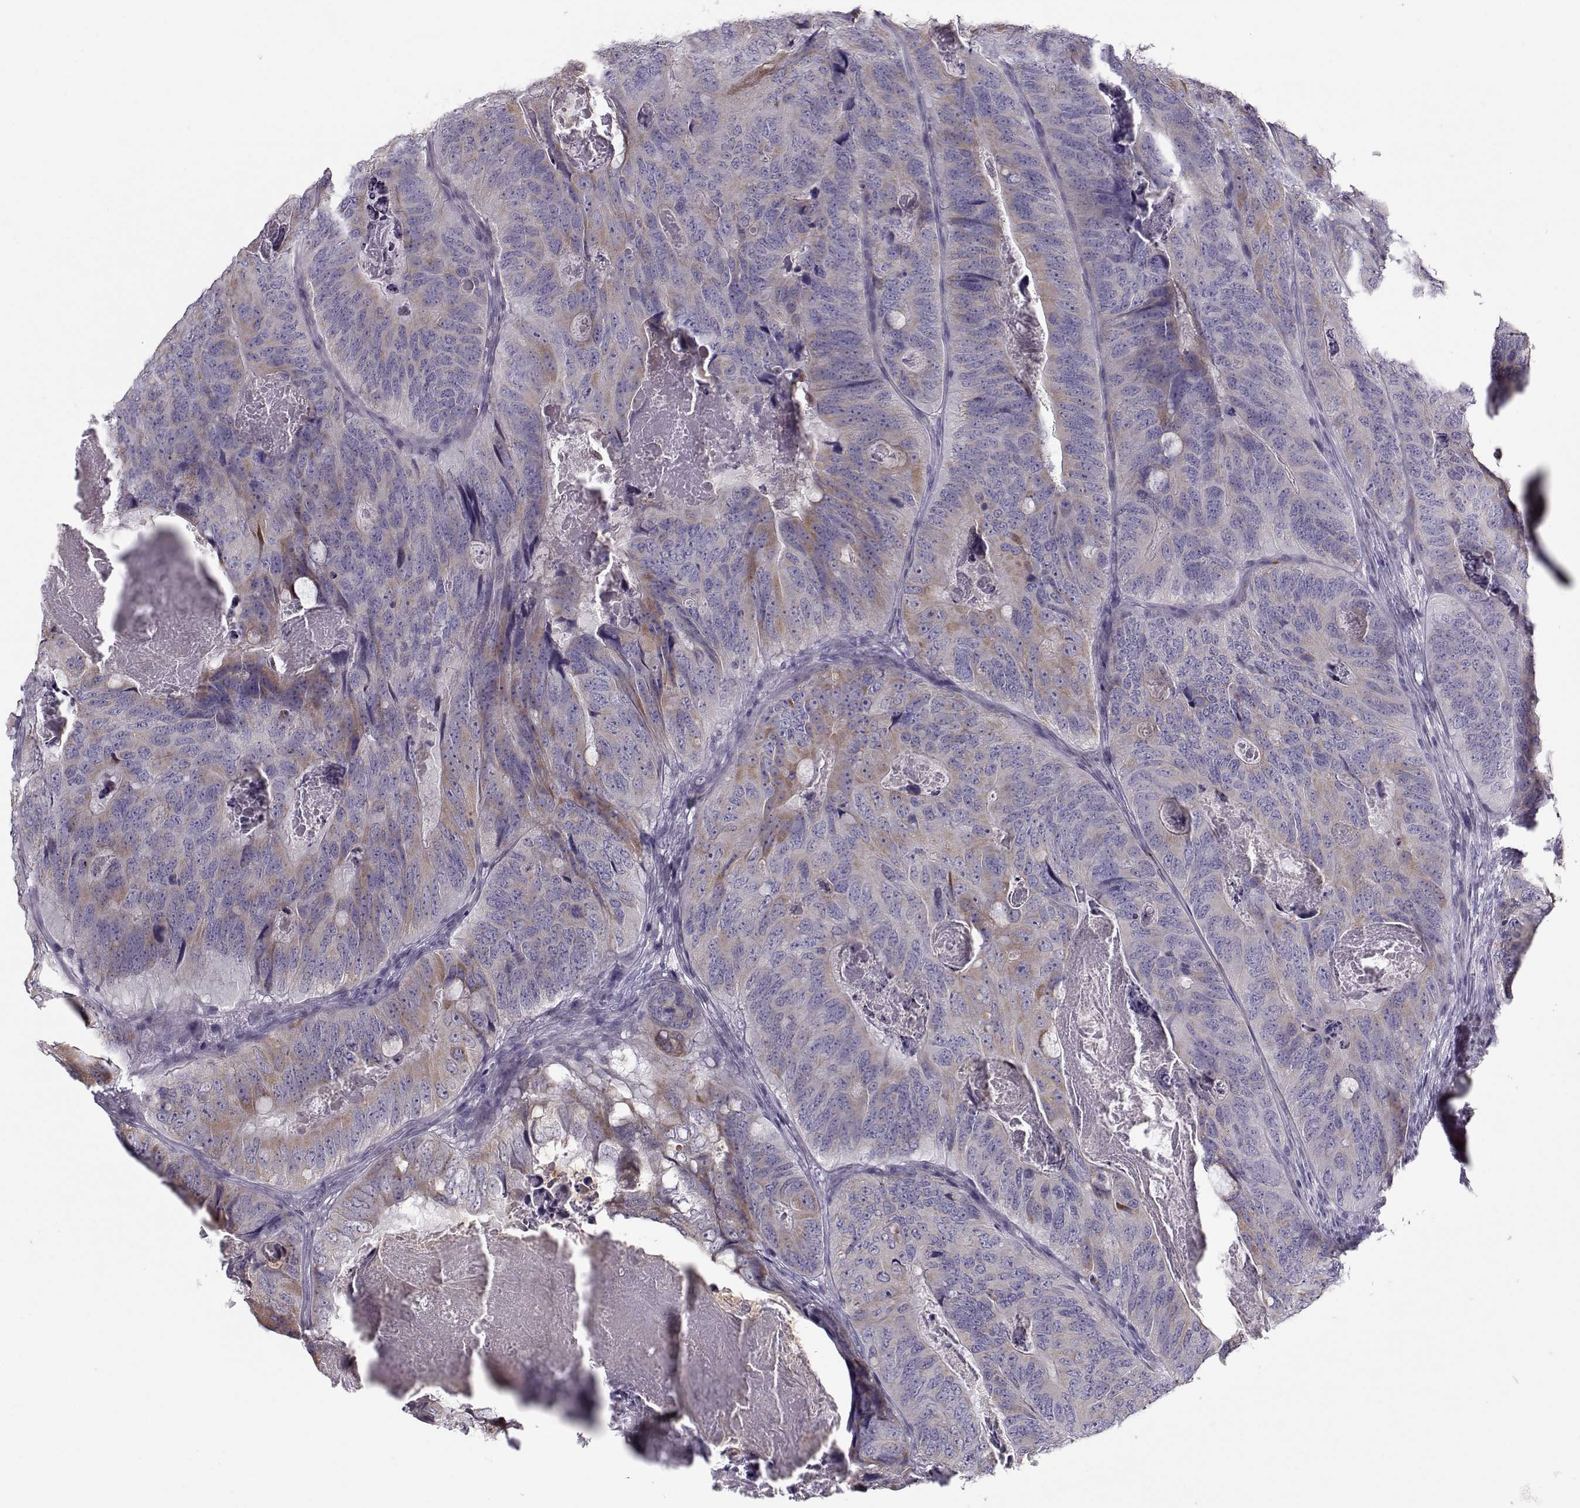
{"staining": {"intensity": "weak", "quantity": "<25%", "location": "cytoplasmic/membranous"}, "tissue": "colorectal cancer", "cell_type": "Tumor cells", "image_type": "cancer", "snomed": [{"axis": "morphology", "description": "Adenocarcinoma, NOS"}, {"axis": "topography", "description": "Colon"}], "caption": "Adenocarcinoma (colorectal) stained for a protein using immunohistochemistry exhibits no expression tumor cells.", "gene": "KLF17", "patient": {"sex": "male", "age": 79}}